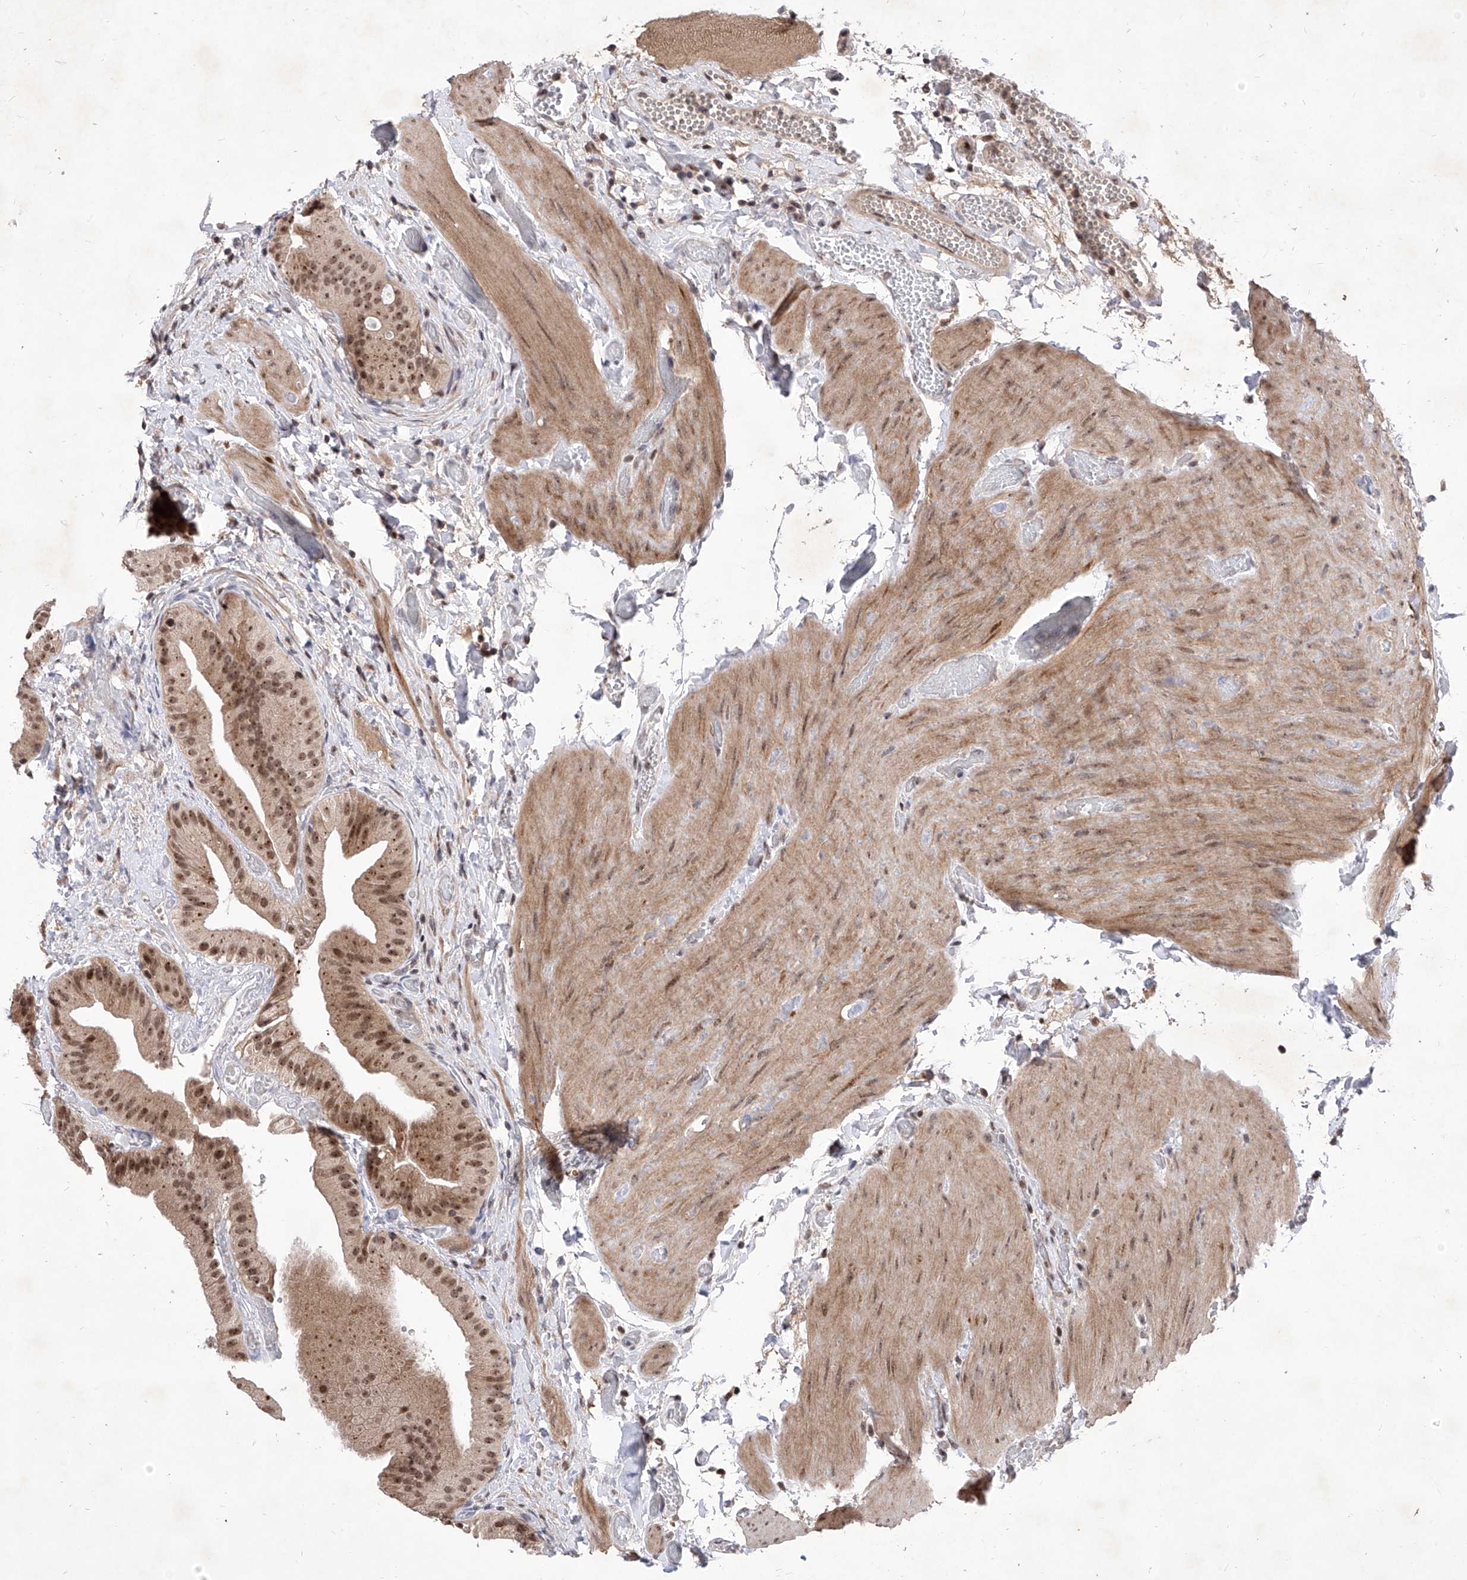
{"staining": {"intensity": "moderate", "quantity": ">75%", "location": "cytoplasmic/membranous,nuclear"}, "tissue": "gallbladder", "cell_type": "Glandular cells", "image_type": "normal", "snomed": [{"axis": "morphology", "description": "Normal tissue, NOS"}, {"axis": "topography", "description": "Gallbladder"}], "caption": "Protein staining of benign gallbladder reveals moderate cytoplasmic/membranous,nuclear positivity in about >75% of glandular cells. The protein is stained brown, and the nuclei are stained in blue (DAB (3,3'-diaminobenzidine) IHC with brightfield microscopy, high magnification).", "gene": "LGR4", "patient": {"sex": "female", "age": 64}}